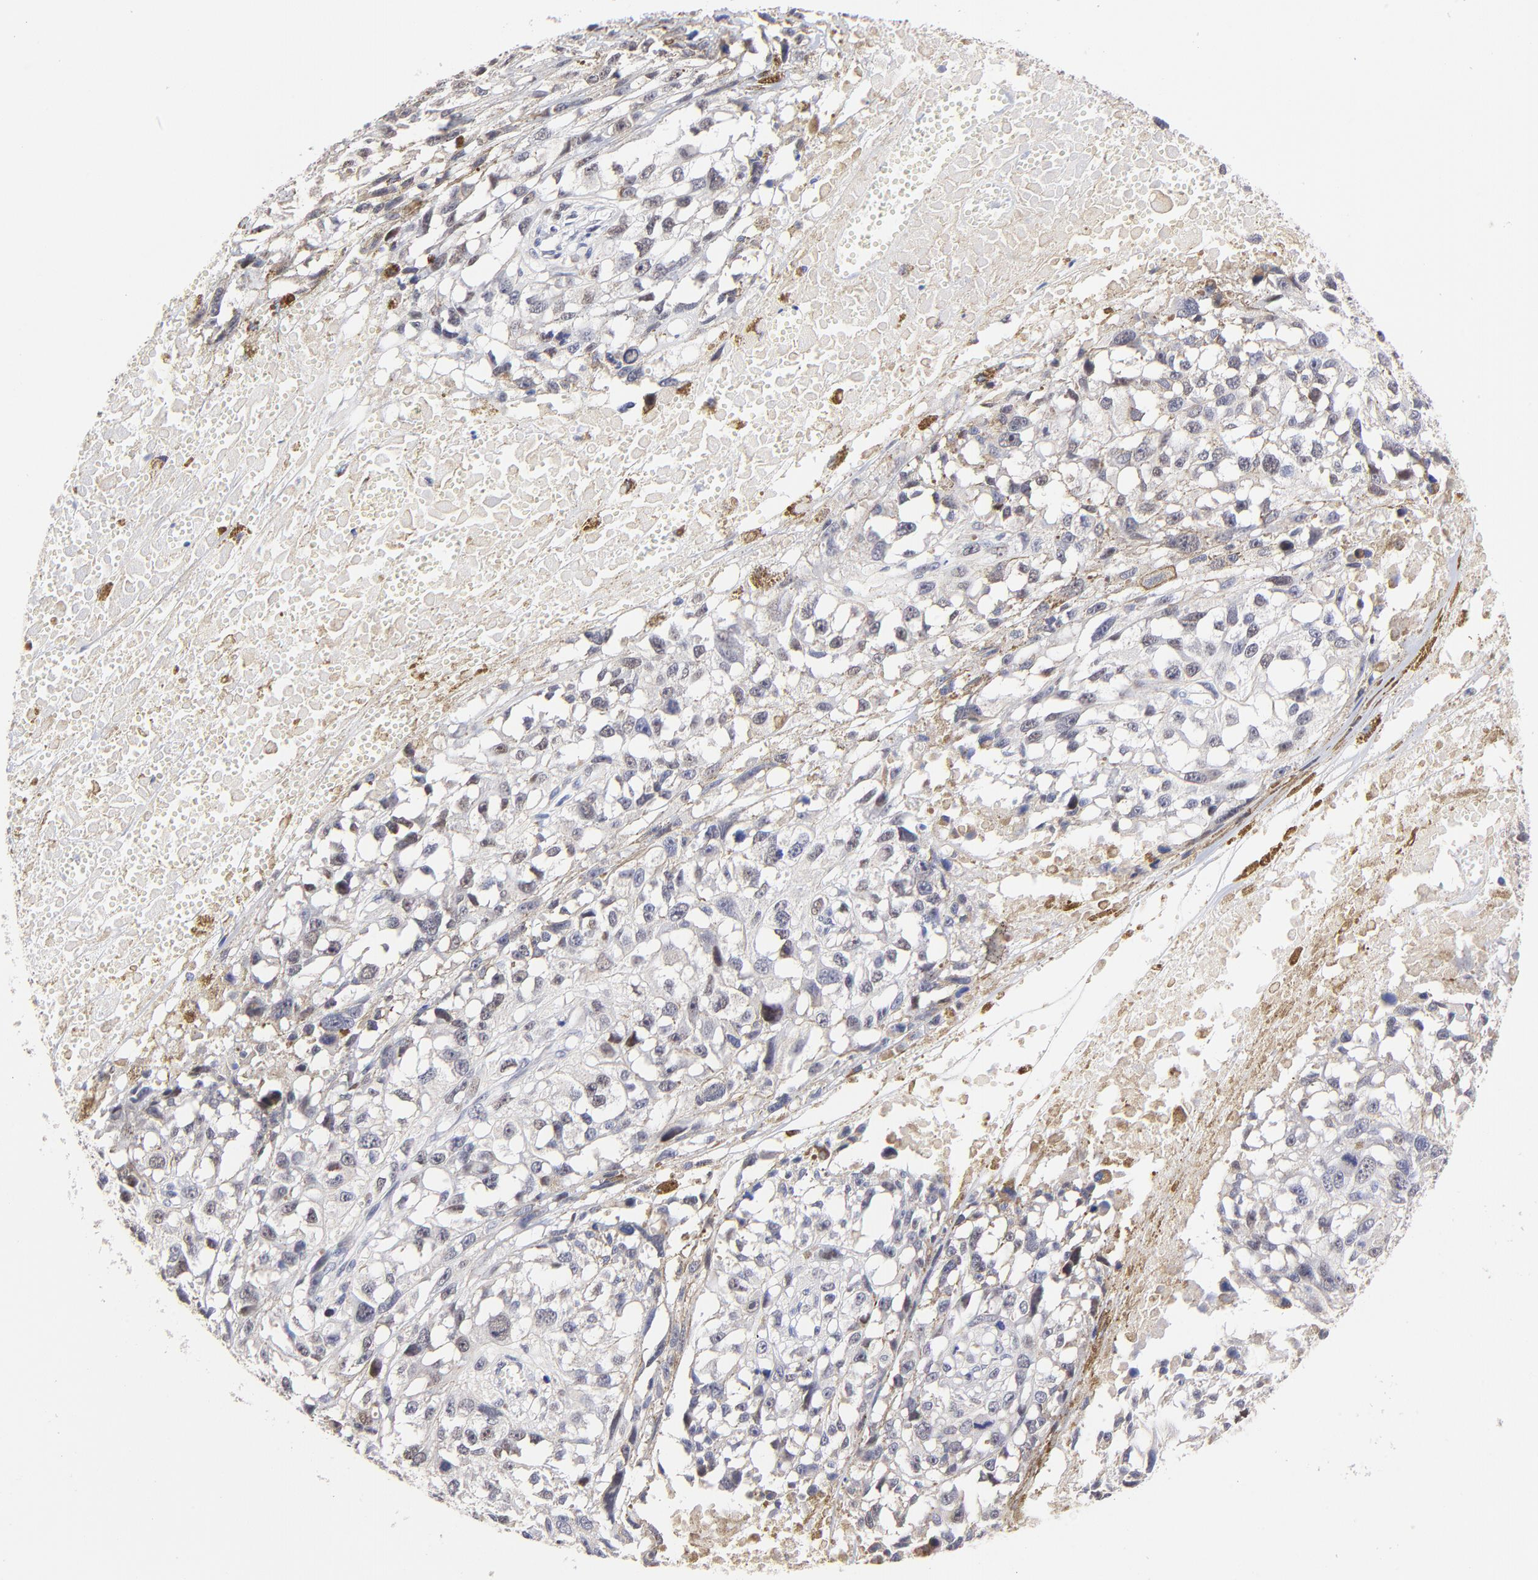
{"staining": {"intensity": "negative", "quantity": "none", "location": "none"}, "tissue": "melanoma", "cell_type": "Tumor cells", "image_type": "cancer", "snomed": [{"axis": "morphology", "description": "Malignant melanoma, Metastatic site"}, {"axis": "topography", "description": "Lymph node"}], "caption": "This is an immunohistochemistry (IHC) histopathology image of melanoma. There is no expression in tumor cells.", "gene": "ZNF155", "patient": {"sex": "male", "age": 59}}